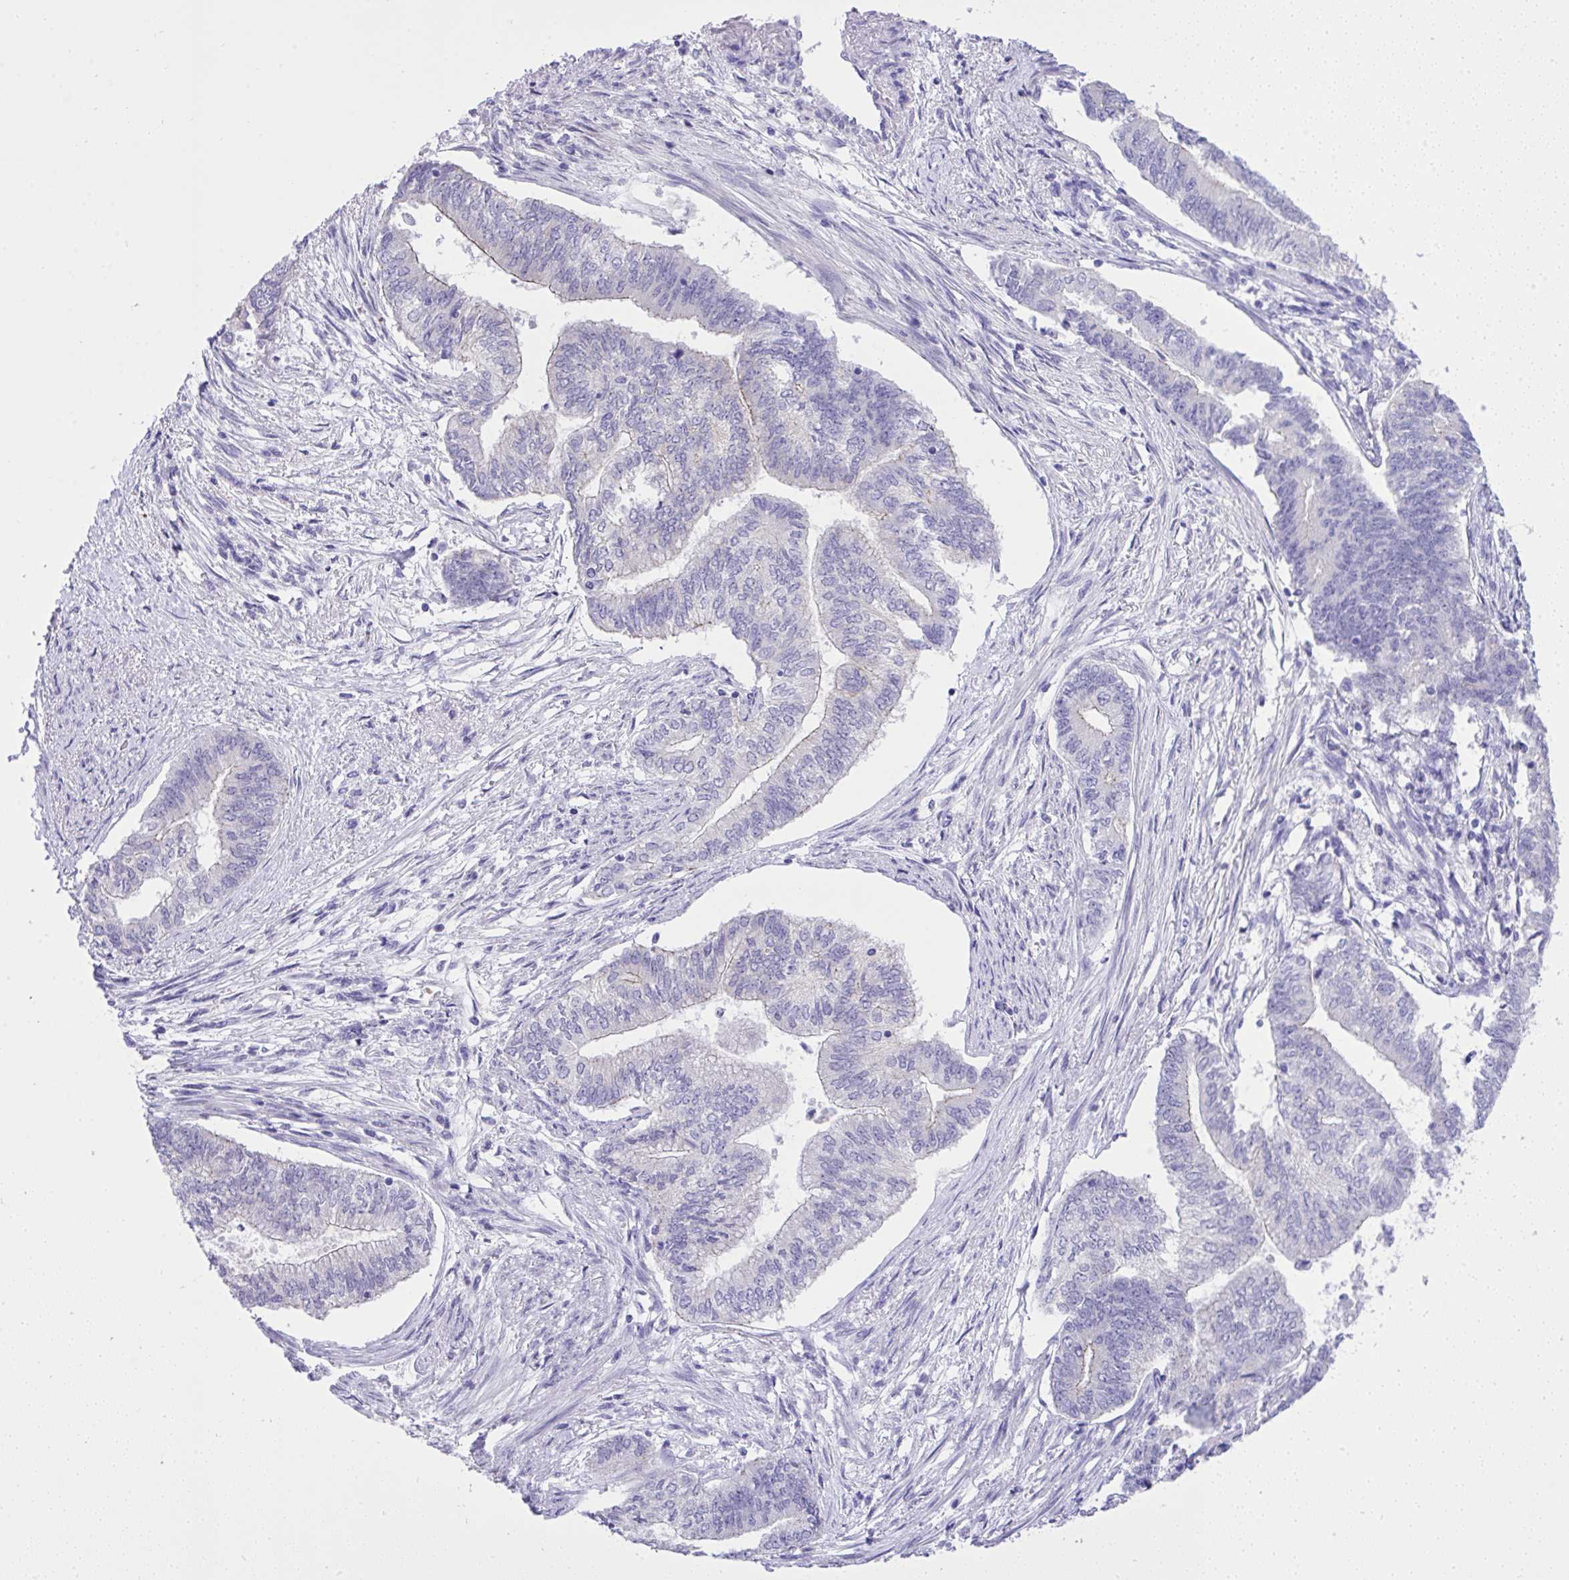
{"staining": {"intensity": "weak", "quantity": "<25%", "location": "cytoplasmic/membranous"}, "tissue": "endometrial cancer", "cell_type": "Tumor cells", "image_type": "cancer", "snomed": [{"axis": "morphology", "description": "Adenocarcinoma, NOS"}, {"axis": "topography", "description": "Endometrium"}], "caption": "The histopathology image displays no significant positivity in tumor cells of endometrial cancer.", "gene": "ST6GALNAC3", "patient": {"sex": "female", "age": 65}}